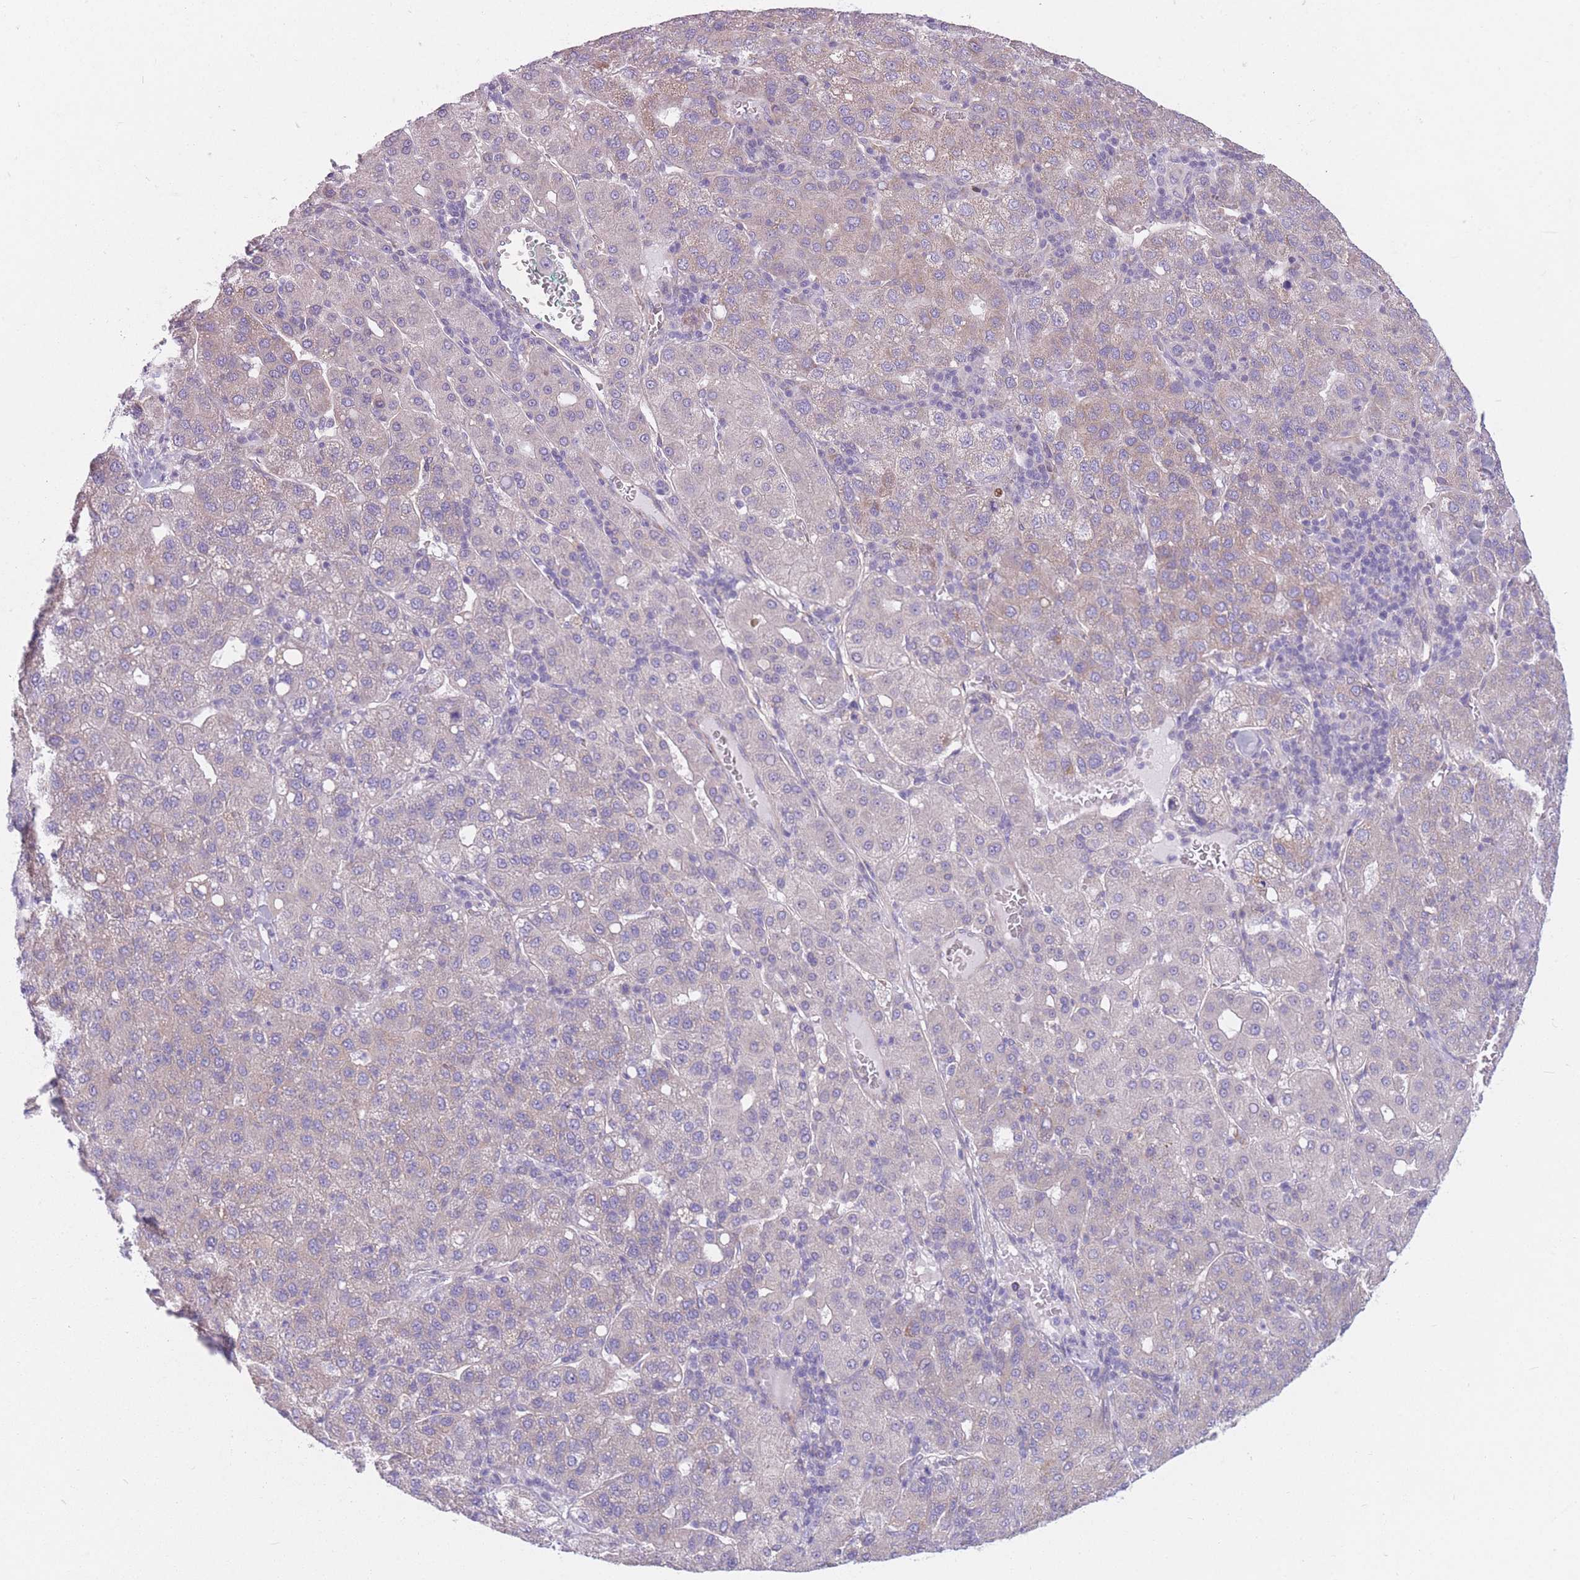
{"staining": {"intensity": "weak", "quantity": "<25%", "location": "cytoplasmic/membranous"}, "tissue": "liver cancer", "cell_type": "Tumor cells", "image_type": "cancer", "snomed": [{"axis": "morphology", "description": "Carcinoma, Hepatocellular, NOS"}, {"axis": "topography", "description": "Liver"}], "caption": "Tumor cells are negative for protein expression in human liver cancer.", "gene": "SERPINB3", "patient": {"sex": "male", "age": 65}}